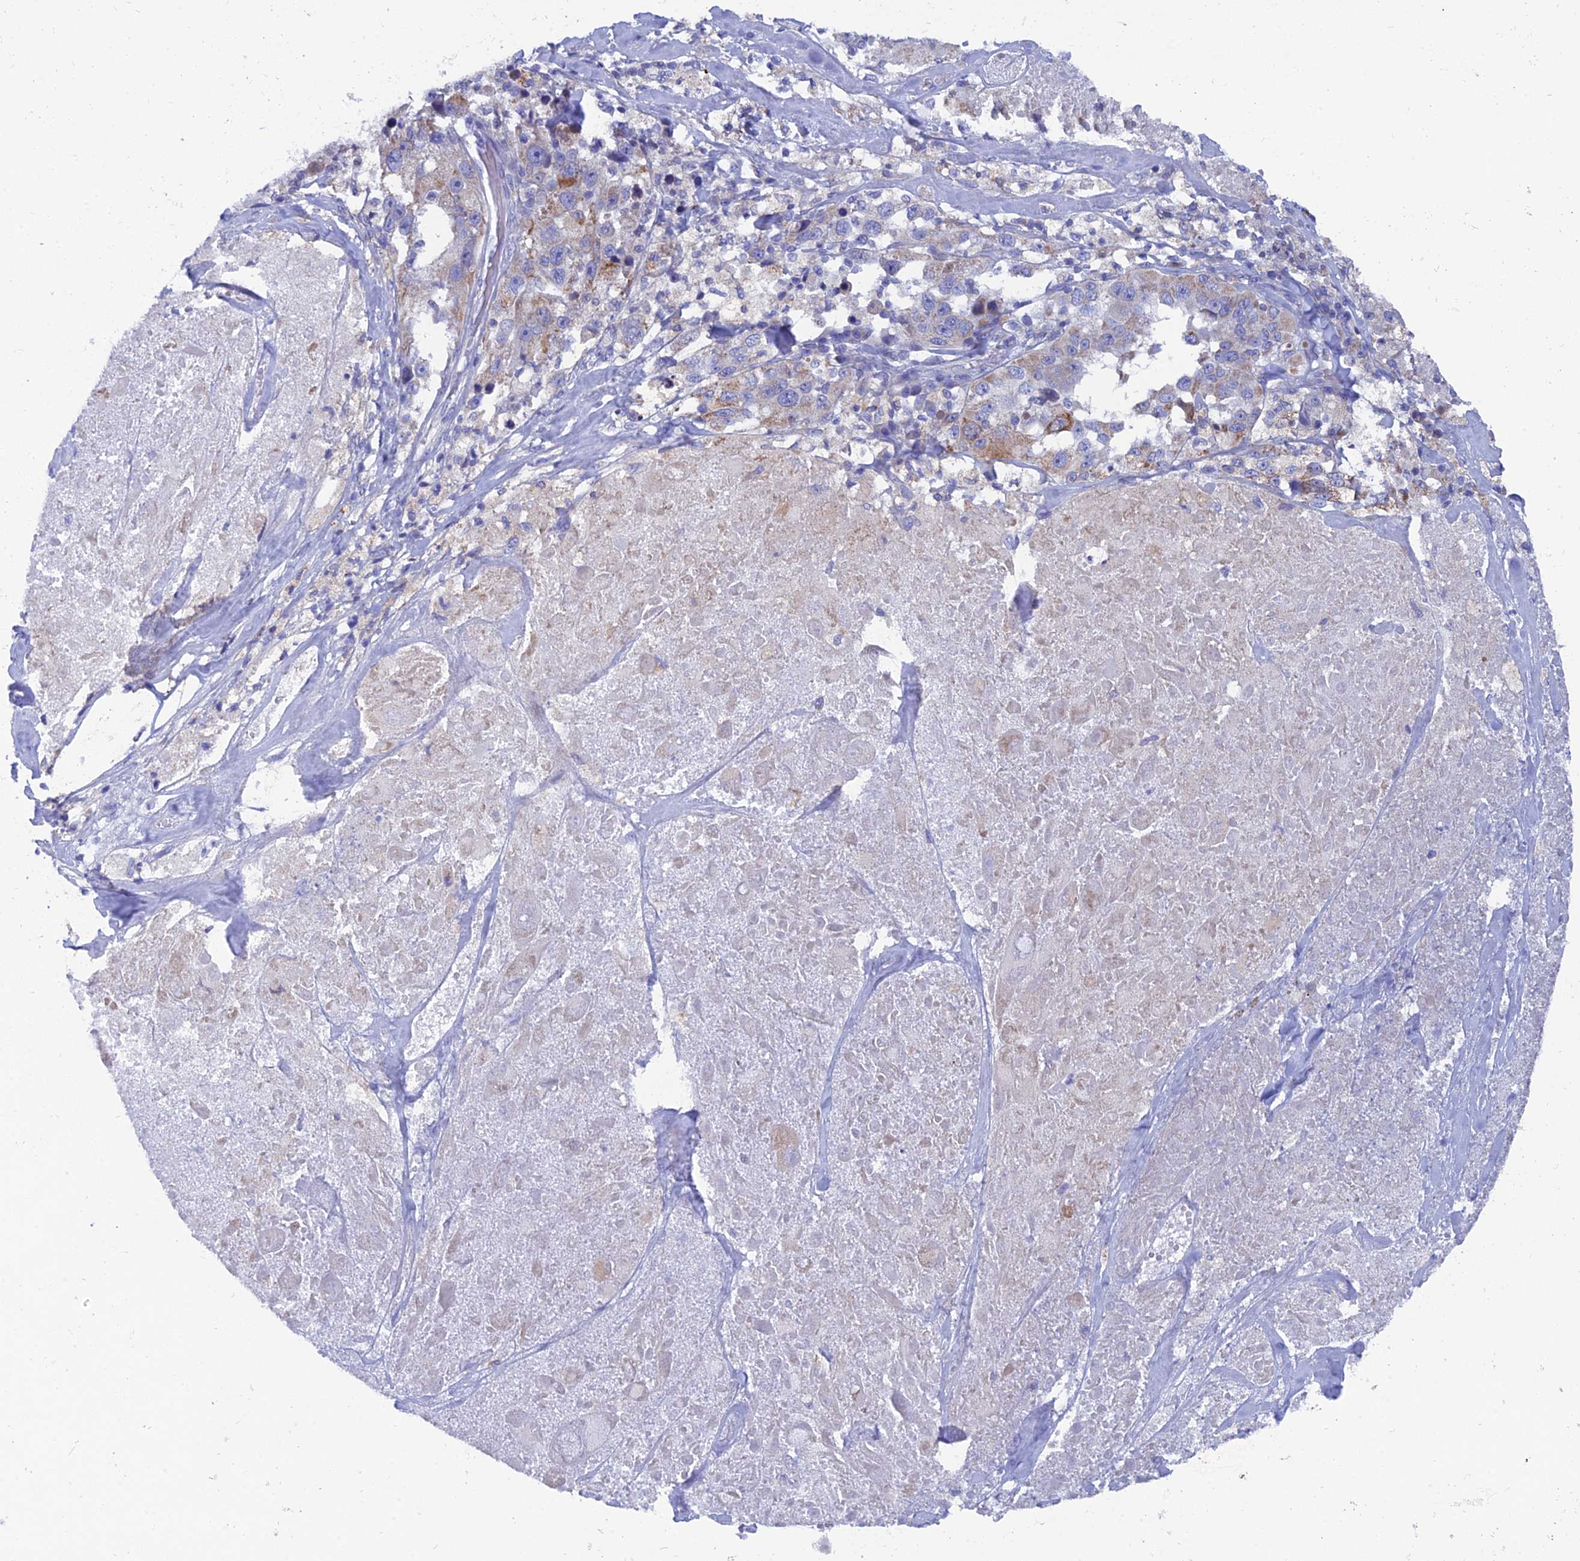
{"staining": {"intensity": "weak", "quantity": "<25%", "location": "cytoplasmic/membranous"}, "tissue": "melanoma", "cell_type": "Tumor cells", "image_type": "cancer", "snomed": [{"axis": "morphology", "description": "Malignant melanoma, Metastatic site"}, {"axis": "topography", "description": "Lymph node"}], "caption": "Protein analysis of malignant melanoma (metastatic site) shows no significant expression in tumor cells.", "gene": "AK4", "patient": {"sex": "male", "age": 62}}